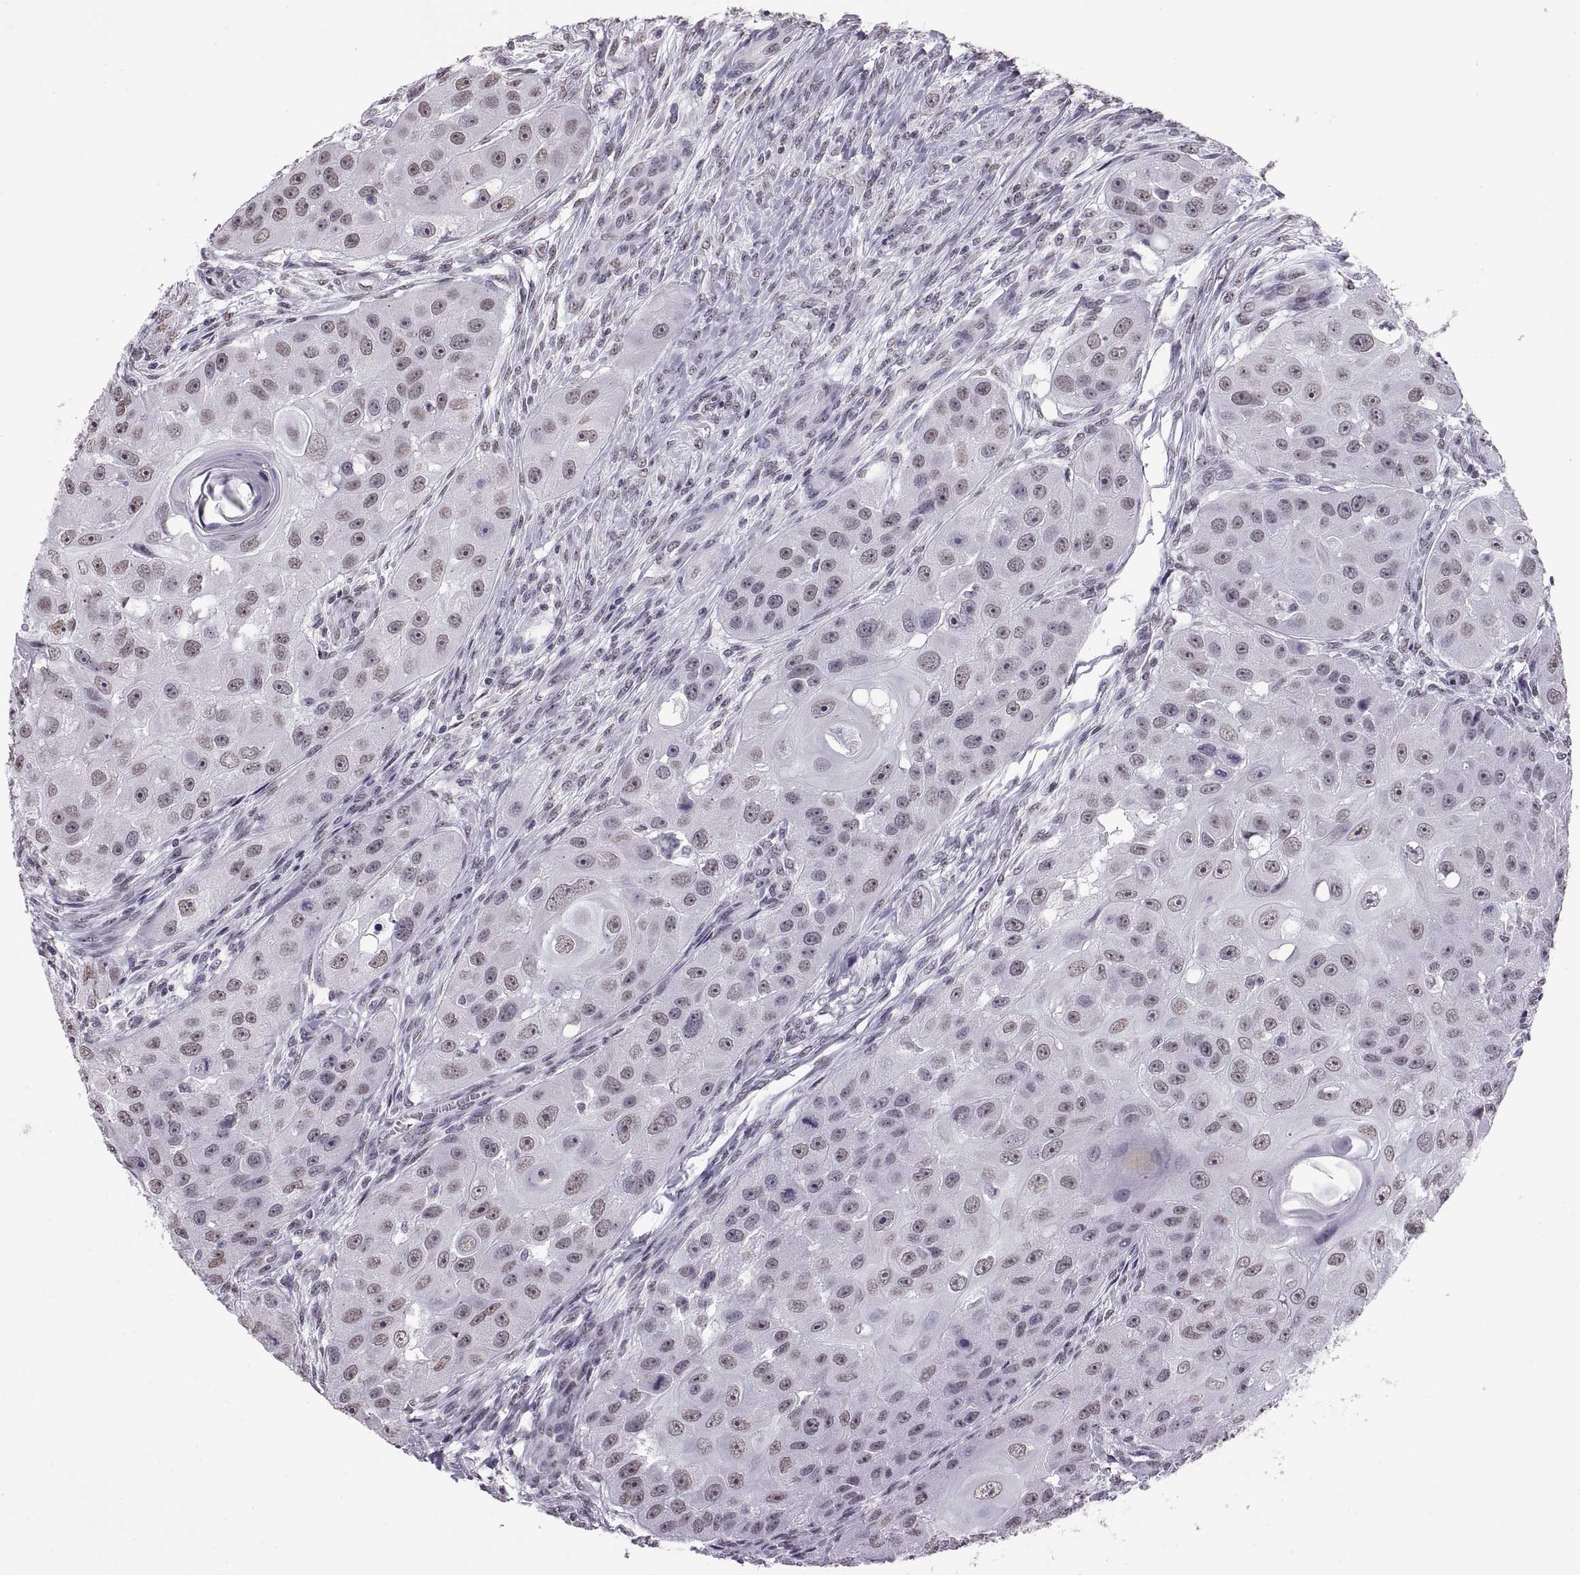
{"staining": {"intensity": "weak", "quantity": "<25%", "location": "nuclear"}, "tissue": "head and neck cancer", "cell_type": "Tumor cells", "image_type": "cancer", "snomed": [{"axis": "morphology", "description": "Squamous cell carcinoma, NOS"}, {"axis": "topography", "description": "Head-Neck"}], "caption": "This is an IHC micrograph of squamous cell carcinoma (head and neck). There is no positivity in tumor cells.", "gene": "CARTPT", "patient": {"sex": "male", "age": 51}}